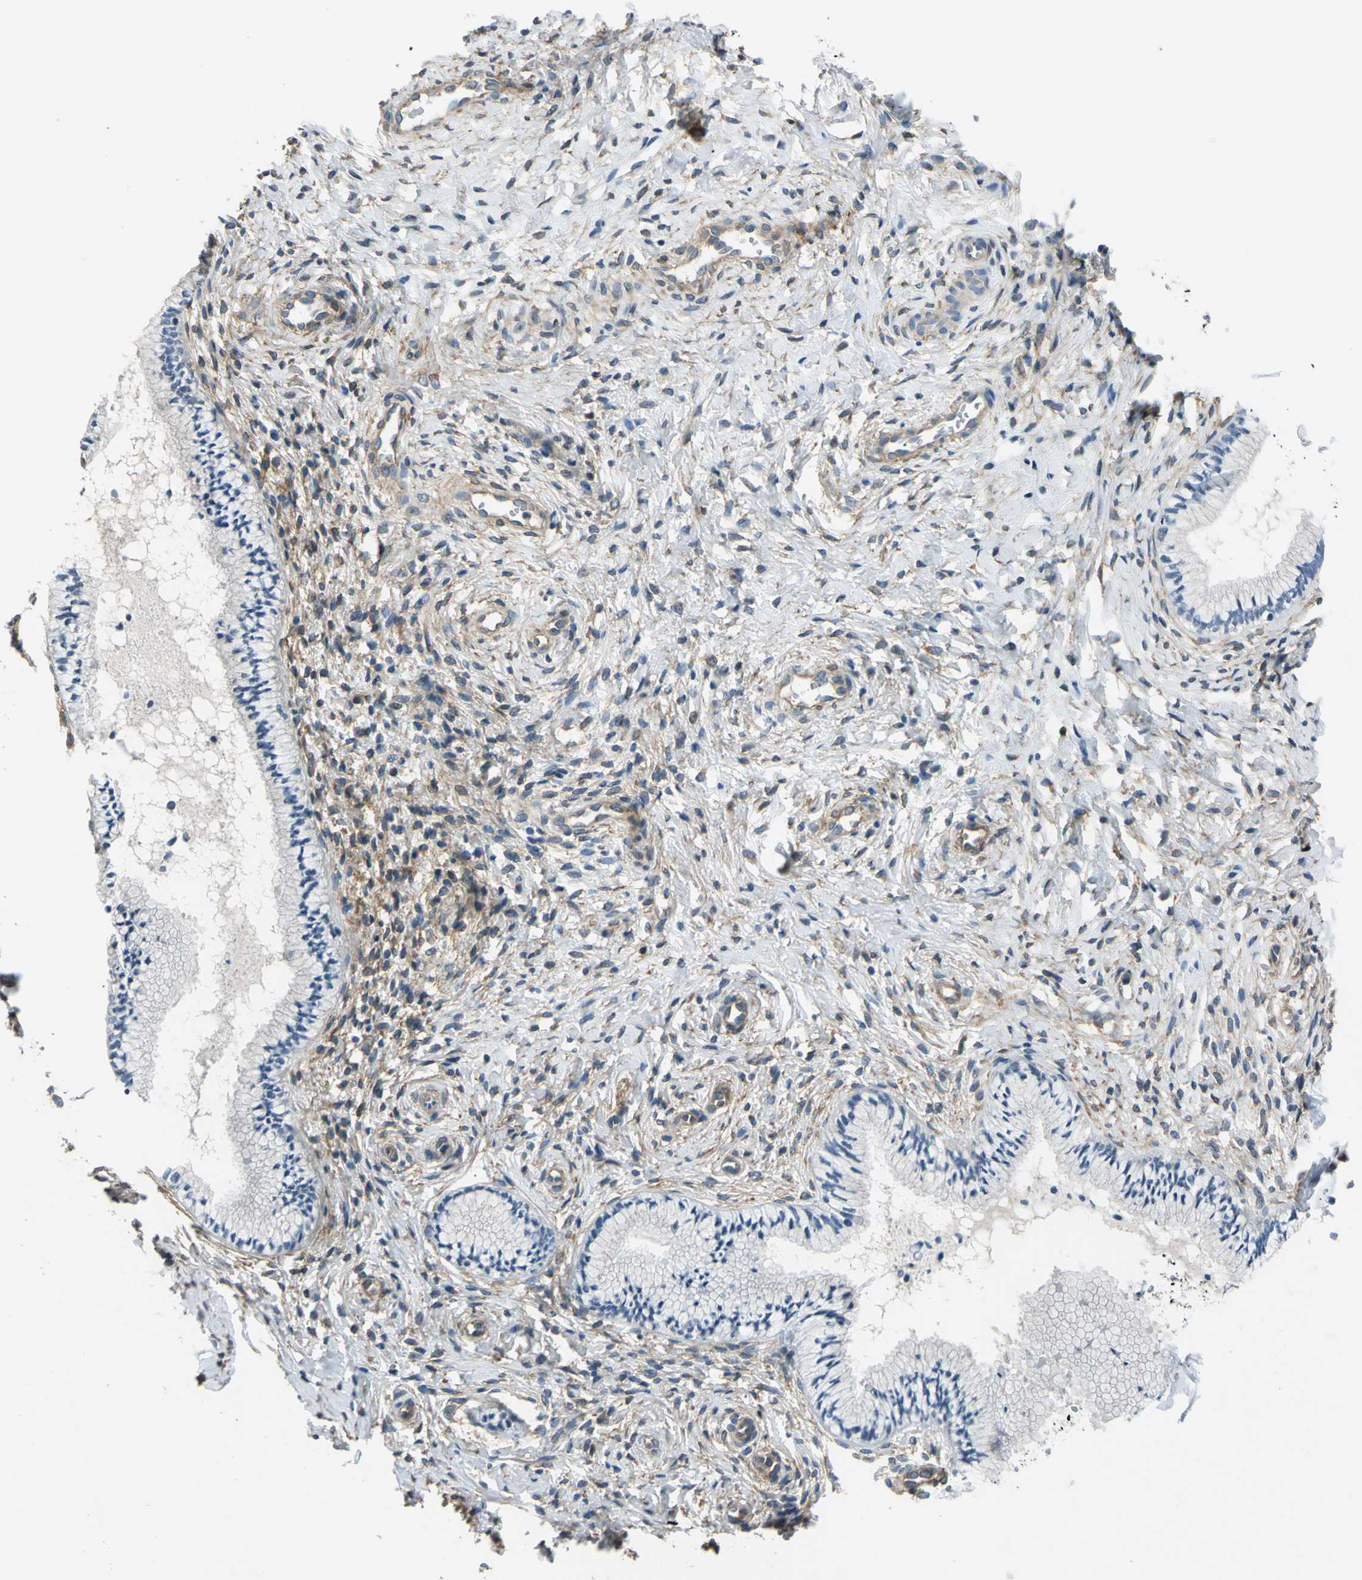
{"staining": {"intensity": "negative", "quantity": "none", "location": "none"}, "tissue": "cervix", "cell_type": "Glandular cells", "image_type": "normal", "snomed": [{"axis": "morphology", "description": "Normal tissue, NOS"}, {"axis": "topography", "description": "Cervix"}], "caption": "DAB immunohistochemical staining of benign human cervix shows no significant staining in glandular cells.", "gene": "CDC42EP1", "patient": {"sex": "female", "age": 46}}